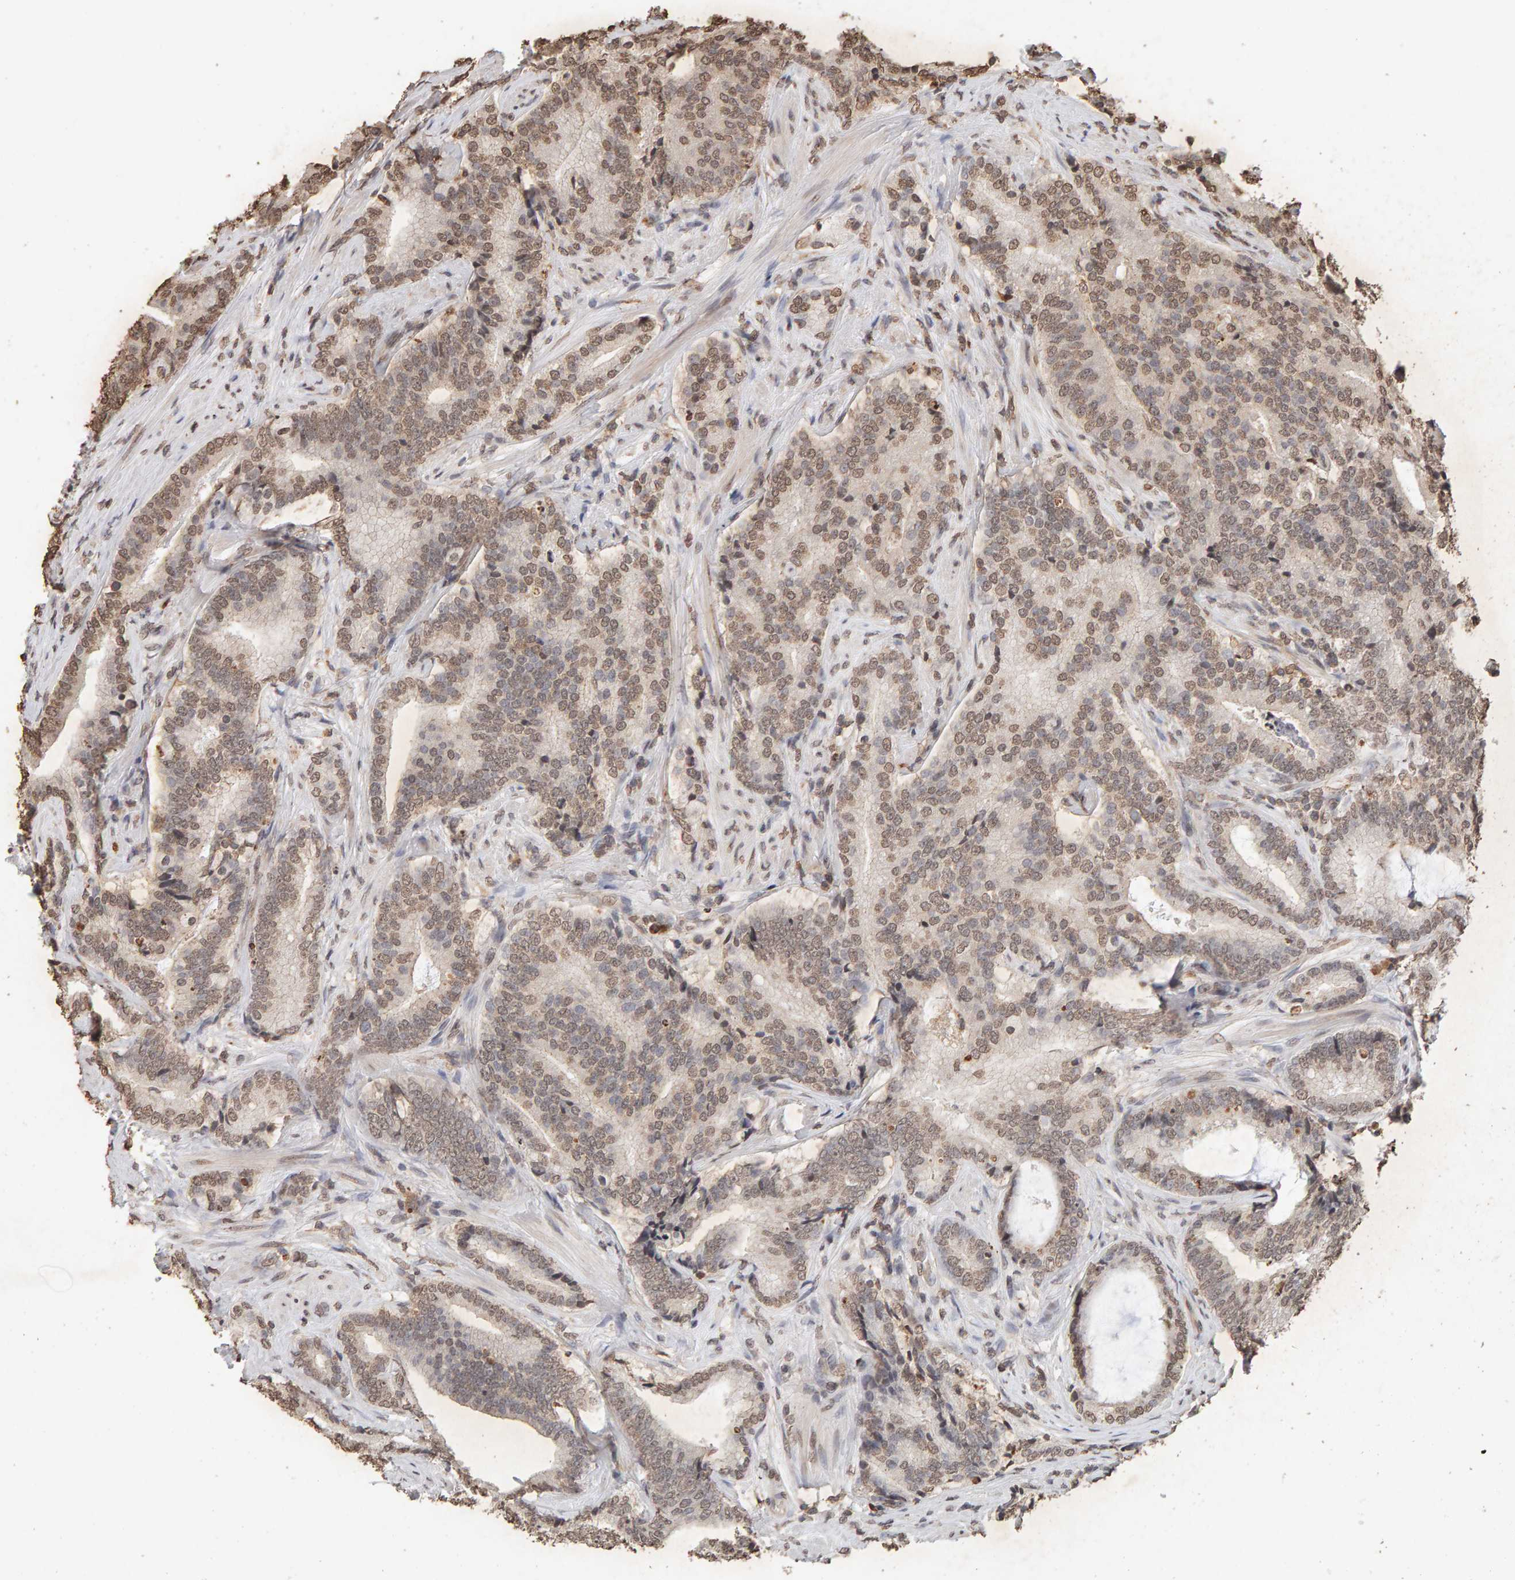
{"staining": {"intensity": "weak", "quantity": ">75%", "location": "nuclear"}, "tissue": "prostate cancer", "cell_type": "Tumor cells", "image_type": "cancer", "snomed": [{"axis": "morphology", "description": "Adenocarcinoma, High grade"}, {"axis": "topography", "description": "Prostate"}], "caption": "Prostate cancer tissue demonstrates weak nuclear staining in approximately >75% of tumor cells The protein of interest is stained brown, and the nuclei are stained in blue (DAB IHC with brightfield microscopy, high magnification).", "gene": "DNAJB5", "patient": {"sex": "male", "age": 55}}